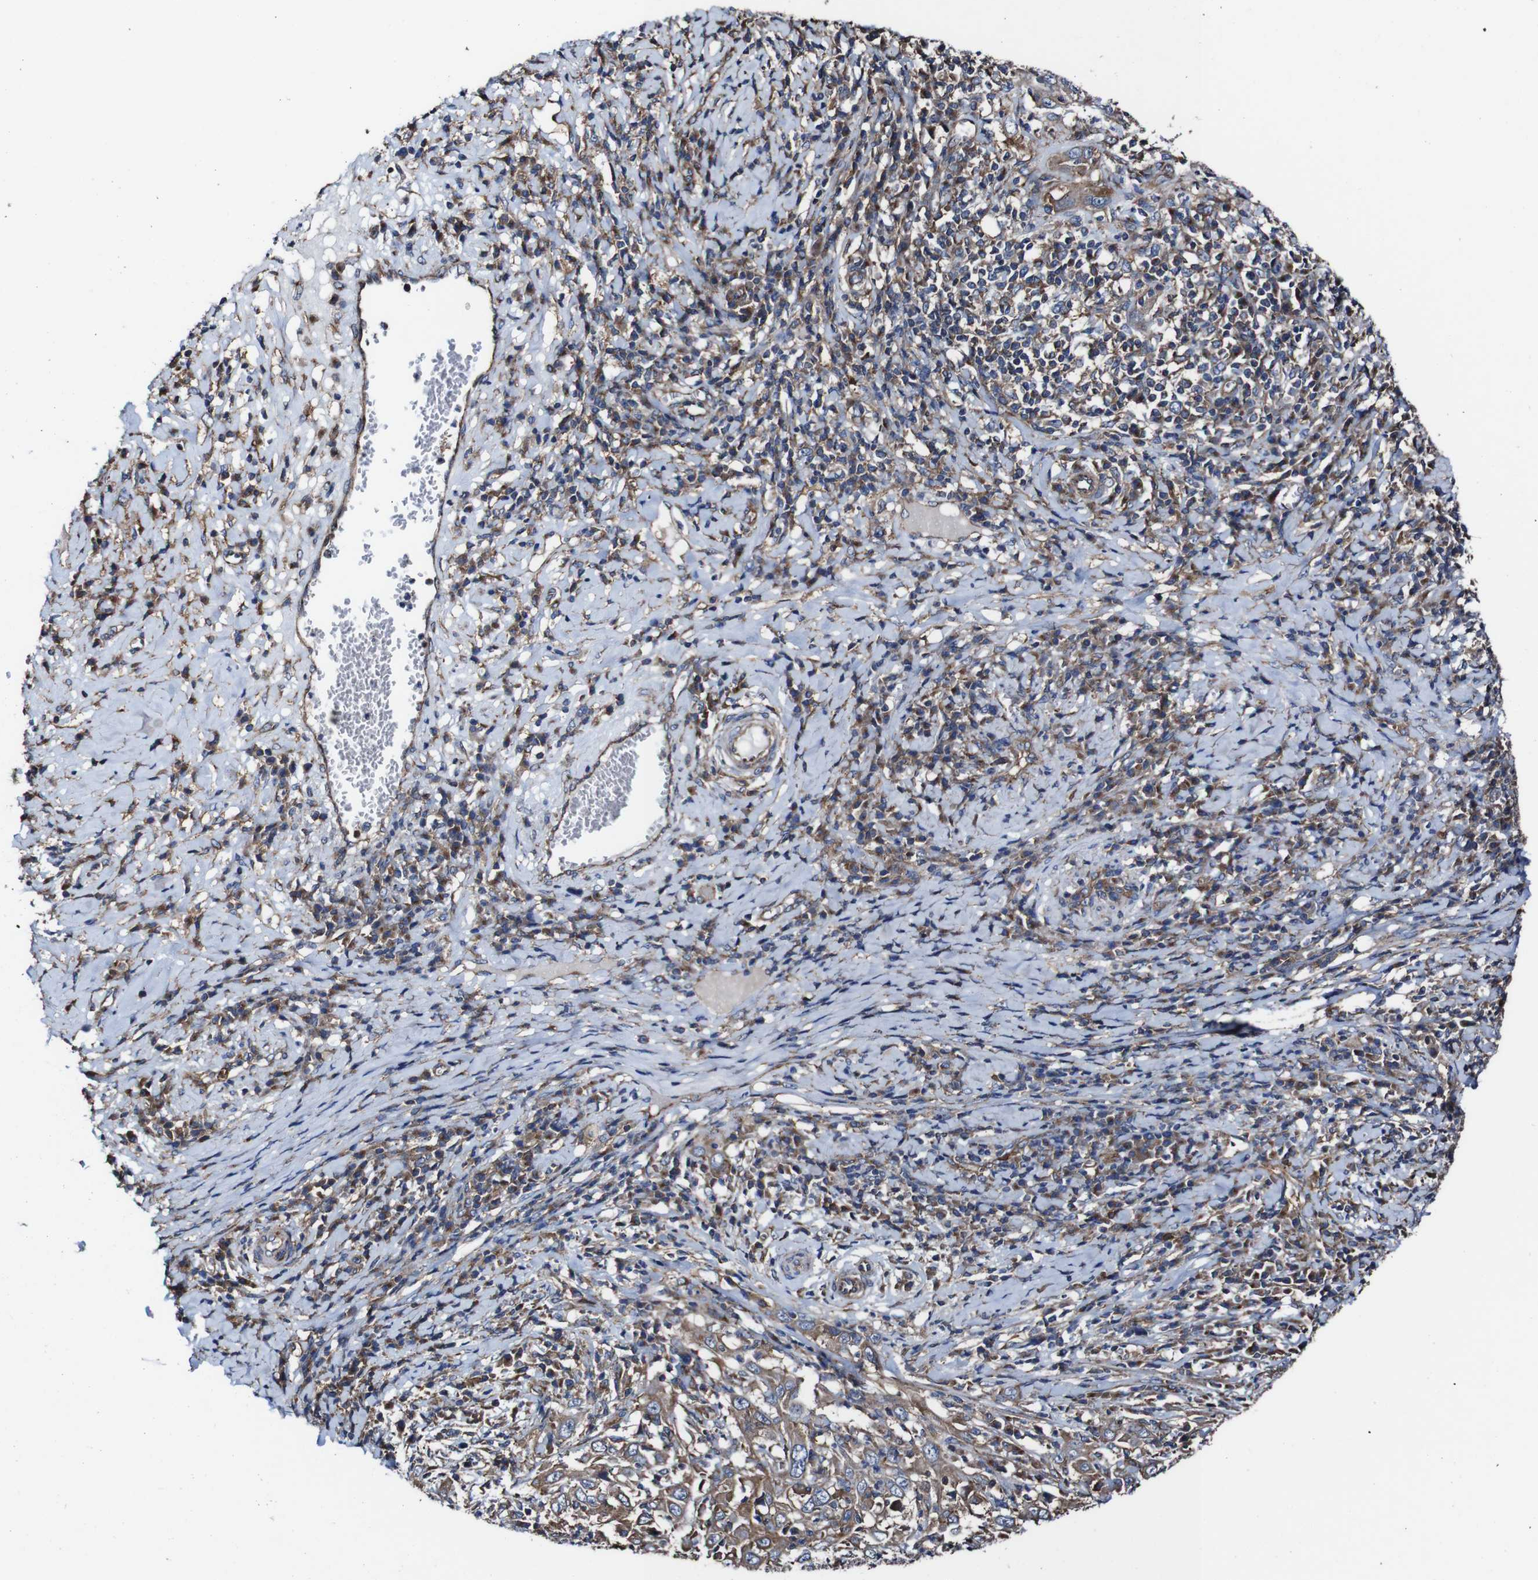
{"staining": {"intensity": "moderate", "quantity": ">75%", "location": "cytoplasmic/membranous"}, "tissue": "cervical cancer", "cell_type": "Tumor cells", "image_type": "cancer", "snomed": [{"axis": "morphology", "description": "Squamous cell carcinoma, NOS"}, {"axis": "topography", "description": "Cervix"}], "caption": "Human cervical cancer (squamous cell carcinoma) stained with a brown dye demonstrates moderate cytoplasmic/membranous positive expression in about >75% of tumor cells.", "gene": "CSF1R", "patient": {"sex": "female", "age": 46}}